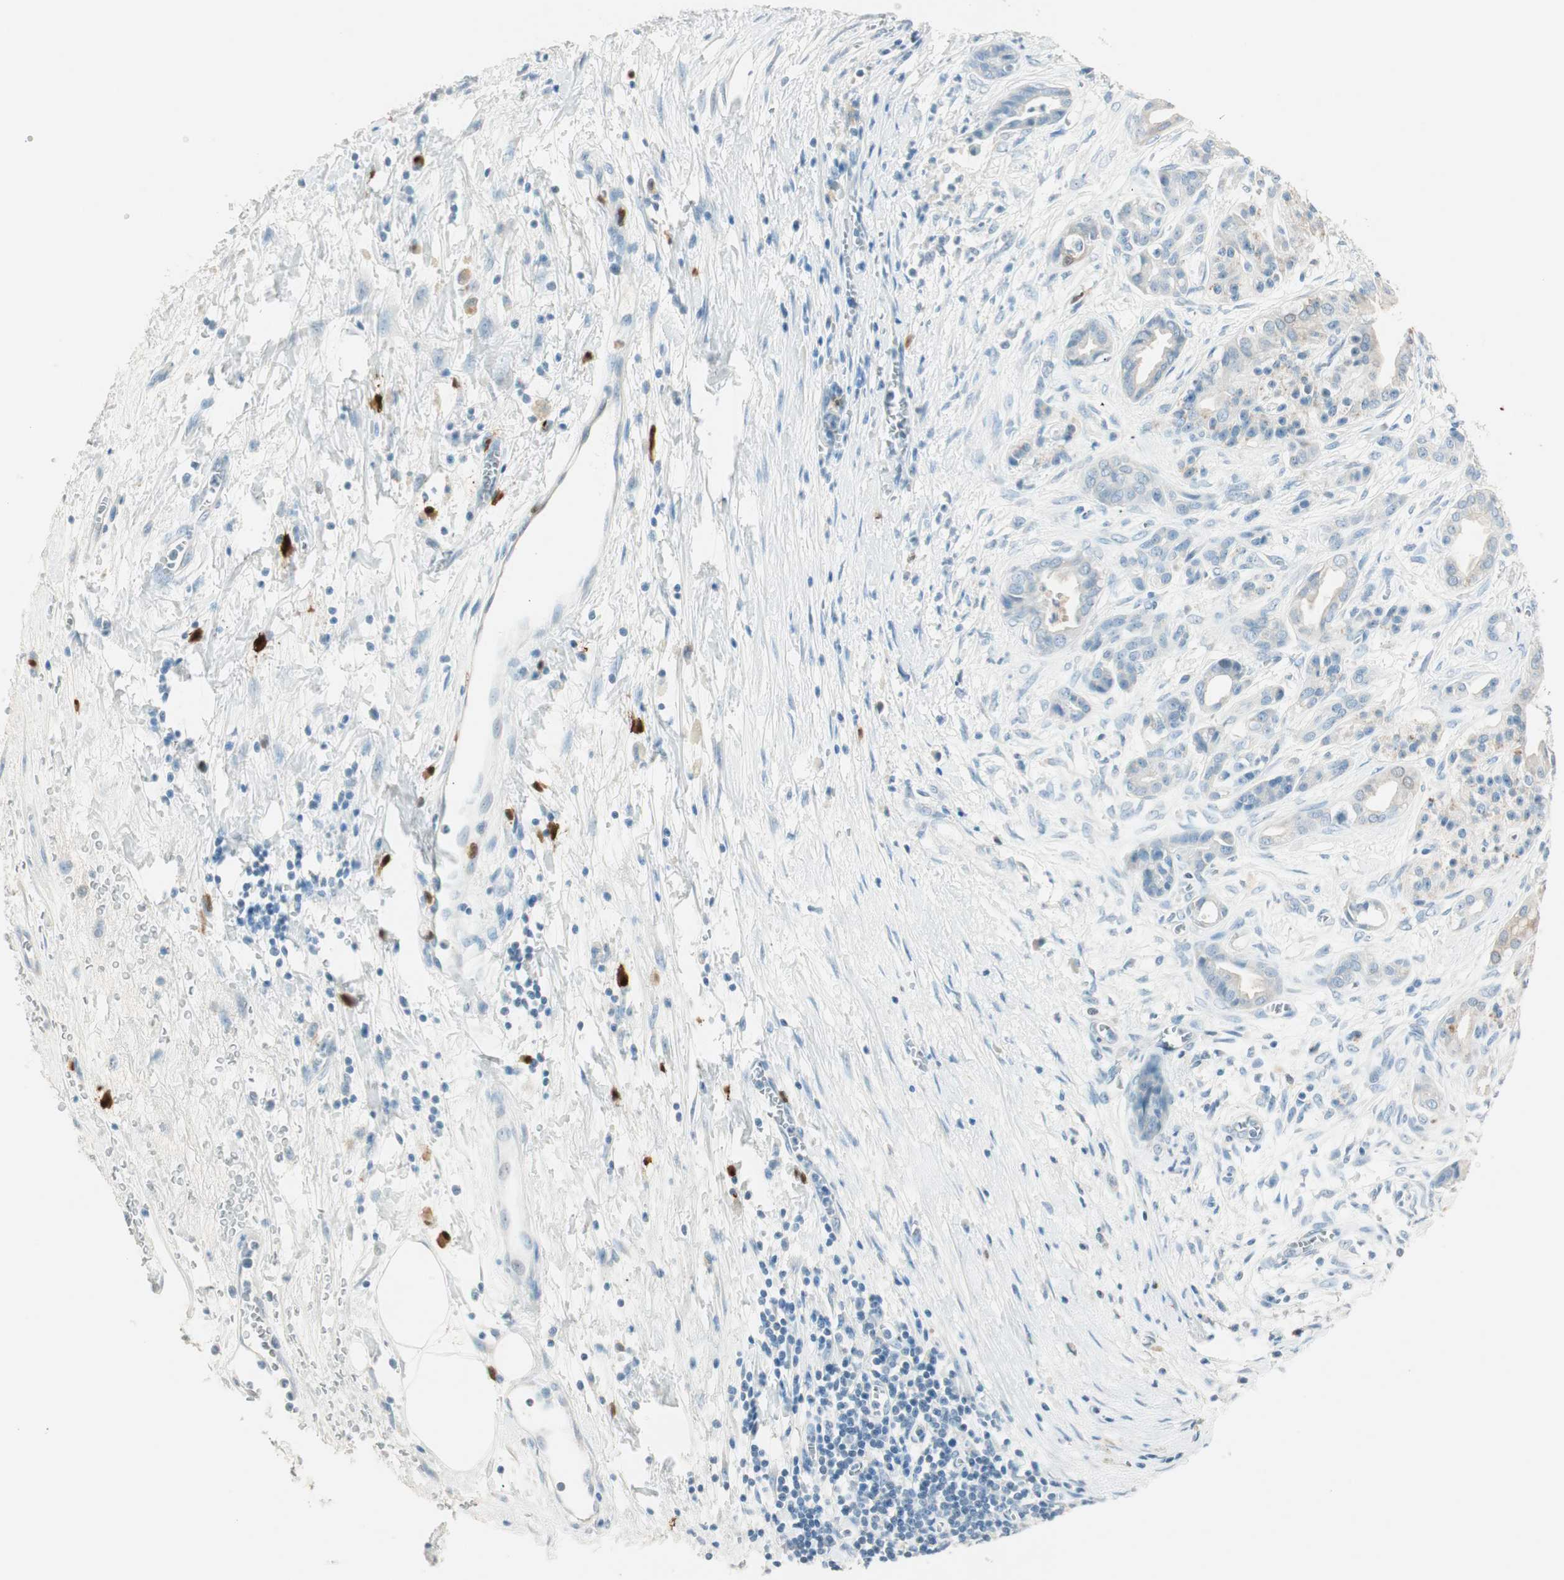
{"staining": {"intensity": "moderate", "quantity": "<25%", "location": "cytoplasmic/membranous,nuclear"}, "tissue": "pancreatic cancer", "cell_type": "Tumor cells", "image_type": "cancer", "snomed": [{"axis": "morphology", "description": "Adenocarcinoma, NOS"}, {"axis": "topography", "description": "Pancreas"}], "caption": "Immunohistochemical staining of pancreatic cancer demonstrates moderate cytoplasmic/membranous and nuclear protein expression in approximately <25% of tumor cells.", "gene": "HPGD", "patient": {"sex": "male", "age": 59}}